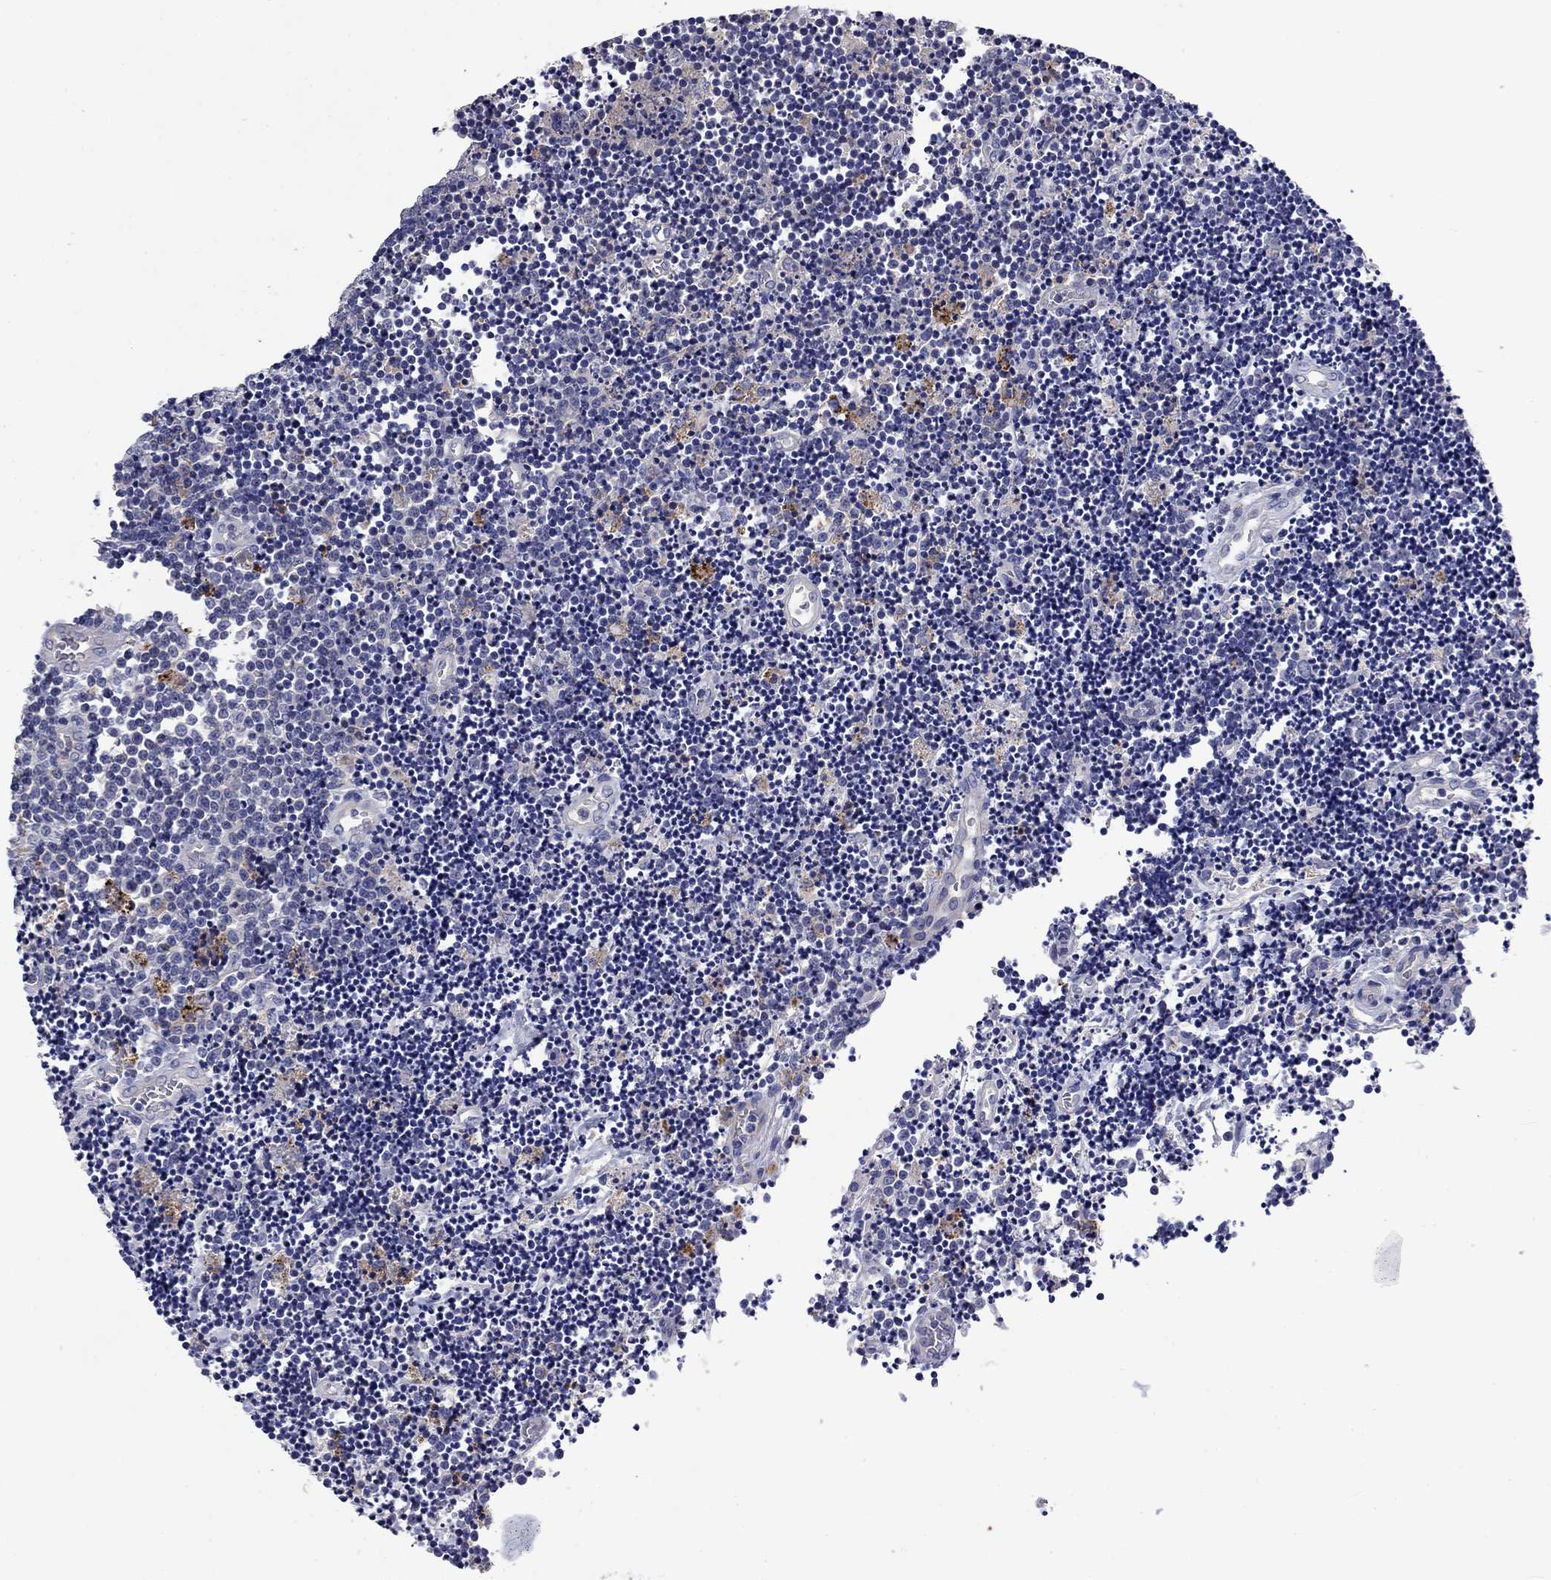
{"staining": {"intensity": "negative", "quantity": "none", "location": "none"}, "tissue": "lymphoma", "cell_type": "Tumor cells", "image_type": "cancer", "snomed": [{"axis": "morphology", "description": "Malignant lymphoma, non-Hodgkin's type, Low grade"}, {"axis": "topography", "description": "Brain"}], "caption": "High power microscopy photomicrograph of an immunohistochemistry photomicrograph of low-grade malignant lymphoma, non-Hodgkin's type, revealing no significant staining in tumor cells.", "gene": "CNDP1", "patient": {"sex": "female", "age": 66}}